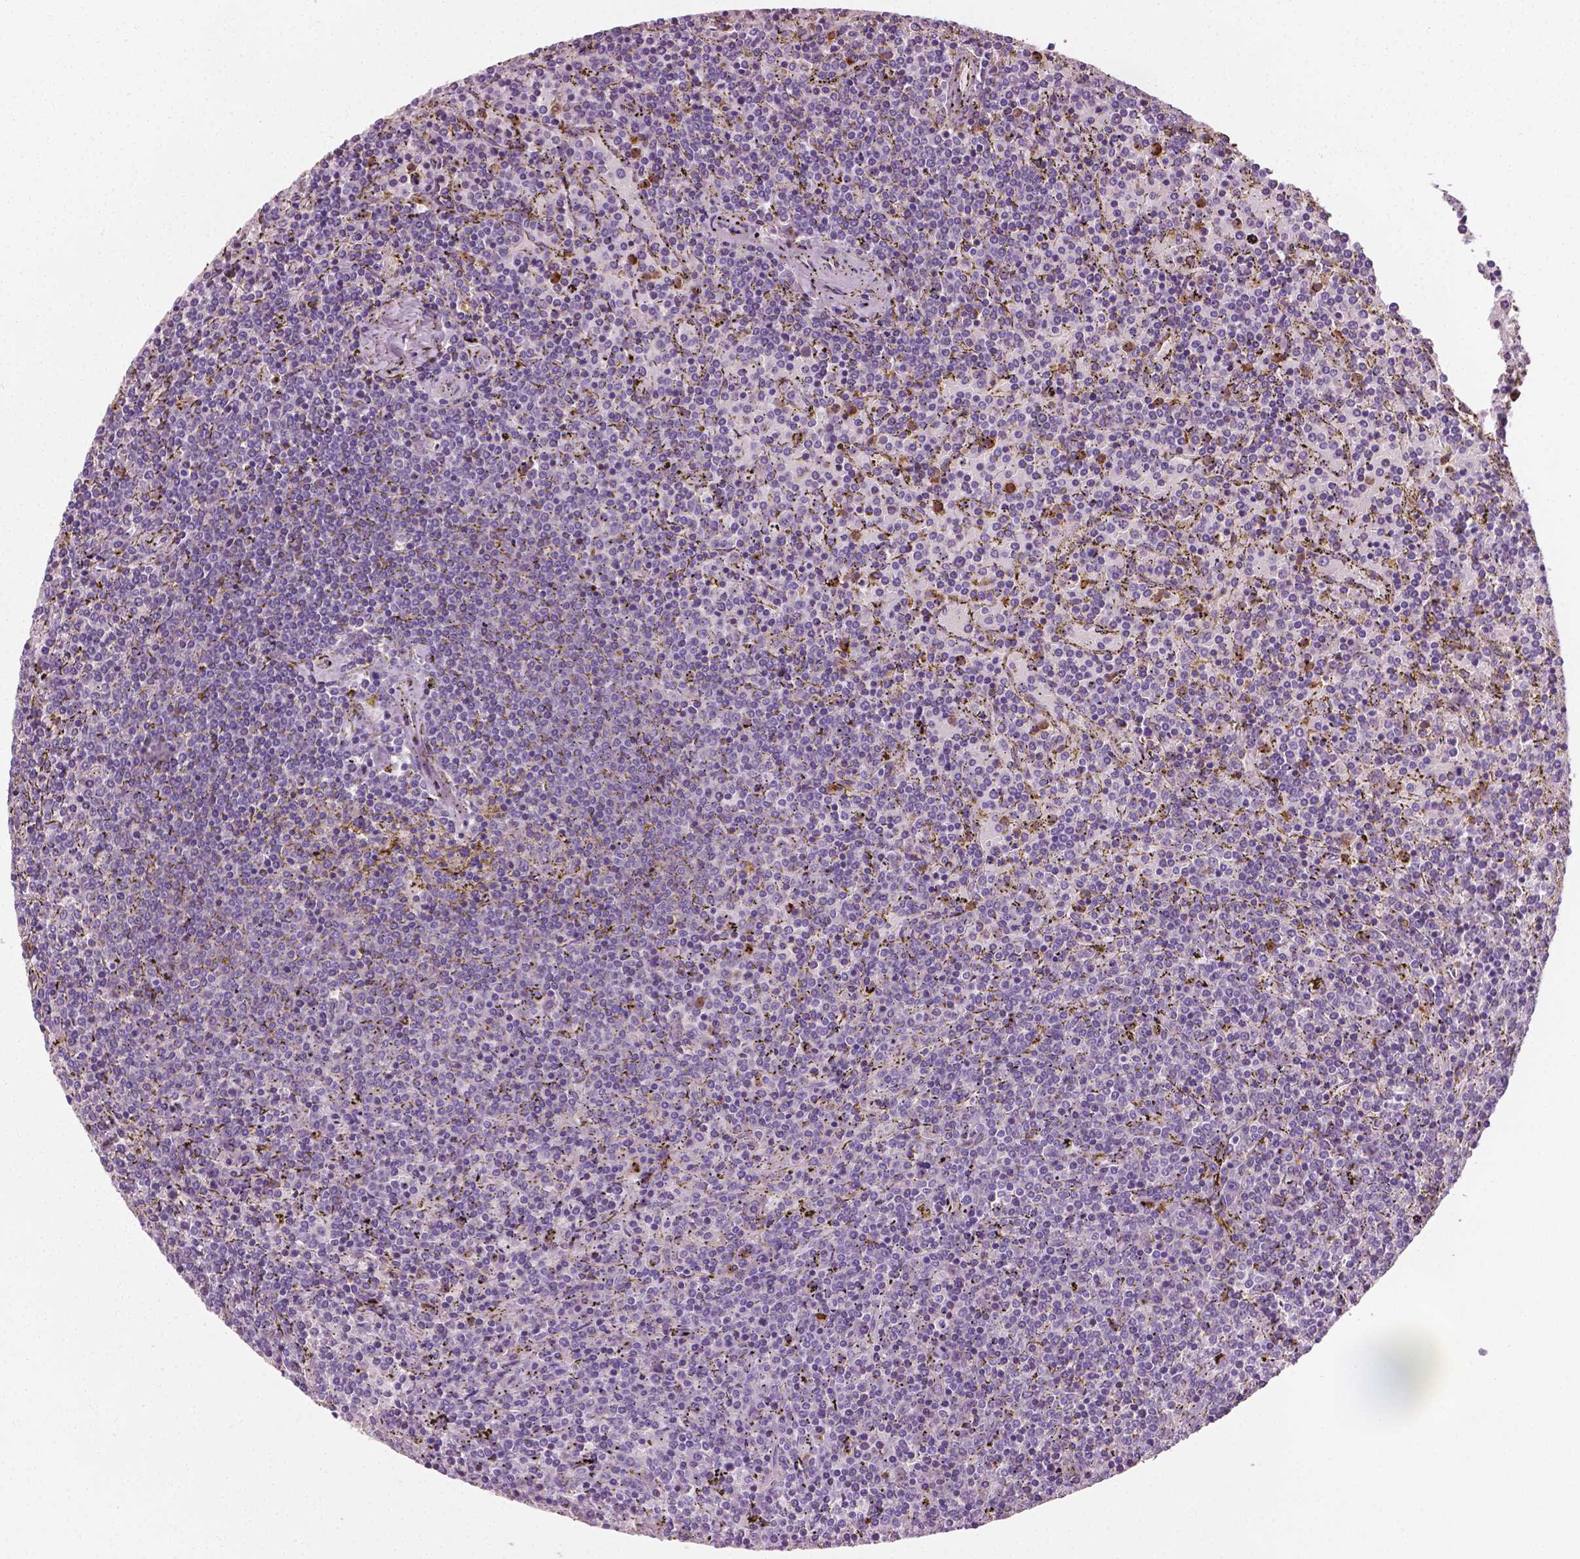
{"staining": {"intensity": "negative", "quantity": "none", "location": "none"}, "tissue": "lymphoma", "cell_type": "Tumor cells", "image_type": "cancer", "snomed": [{"axis": "morphology", "description": "Malignant lymphoma, non-Hodgkin's type, Low grade"}, {"axis": "topography", "description": "Spleen"}], "caption": "Tumor cells are negative for protein expression in human lymphoma. (DAB immunohistochemistry, high magnification).", "gene": "PTX3", "patient": {"sex": "female", "age": 77}}